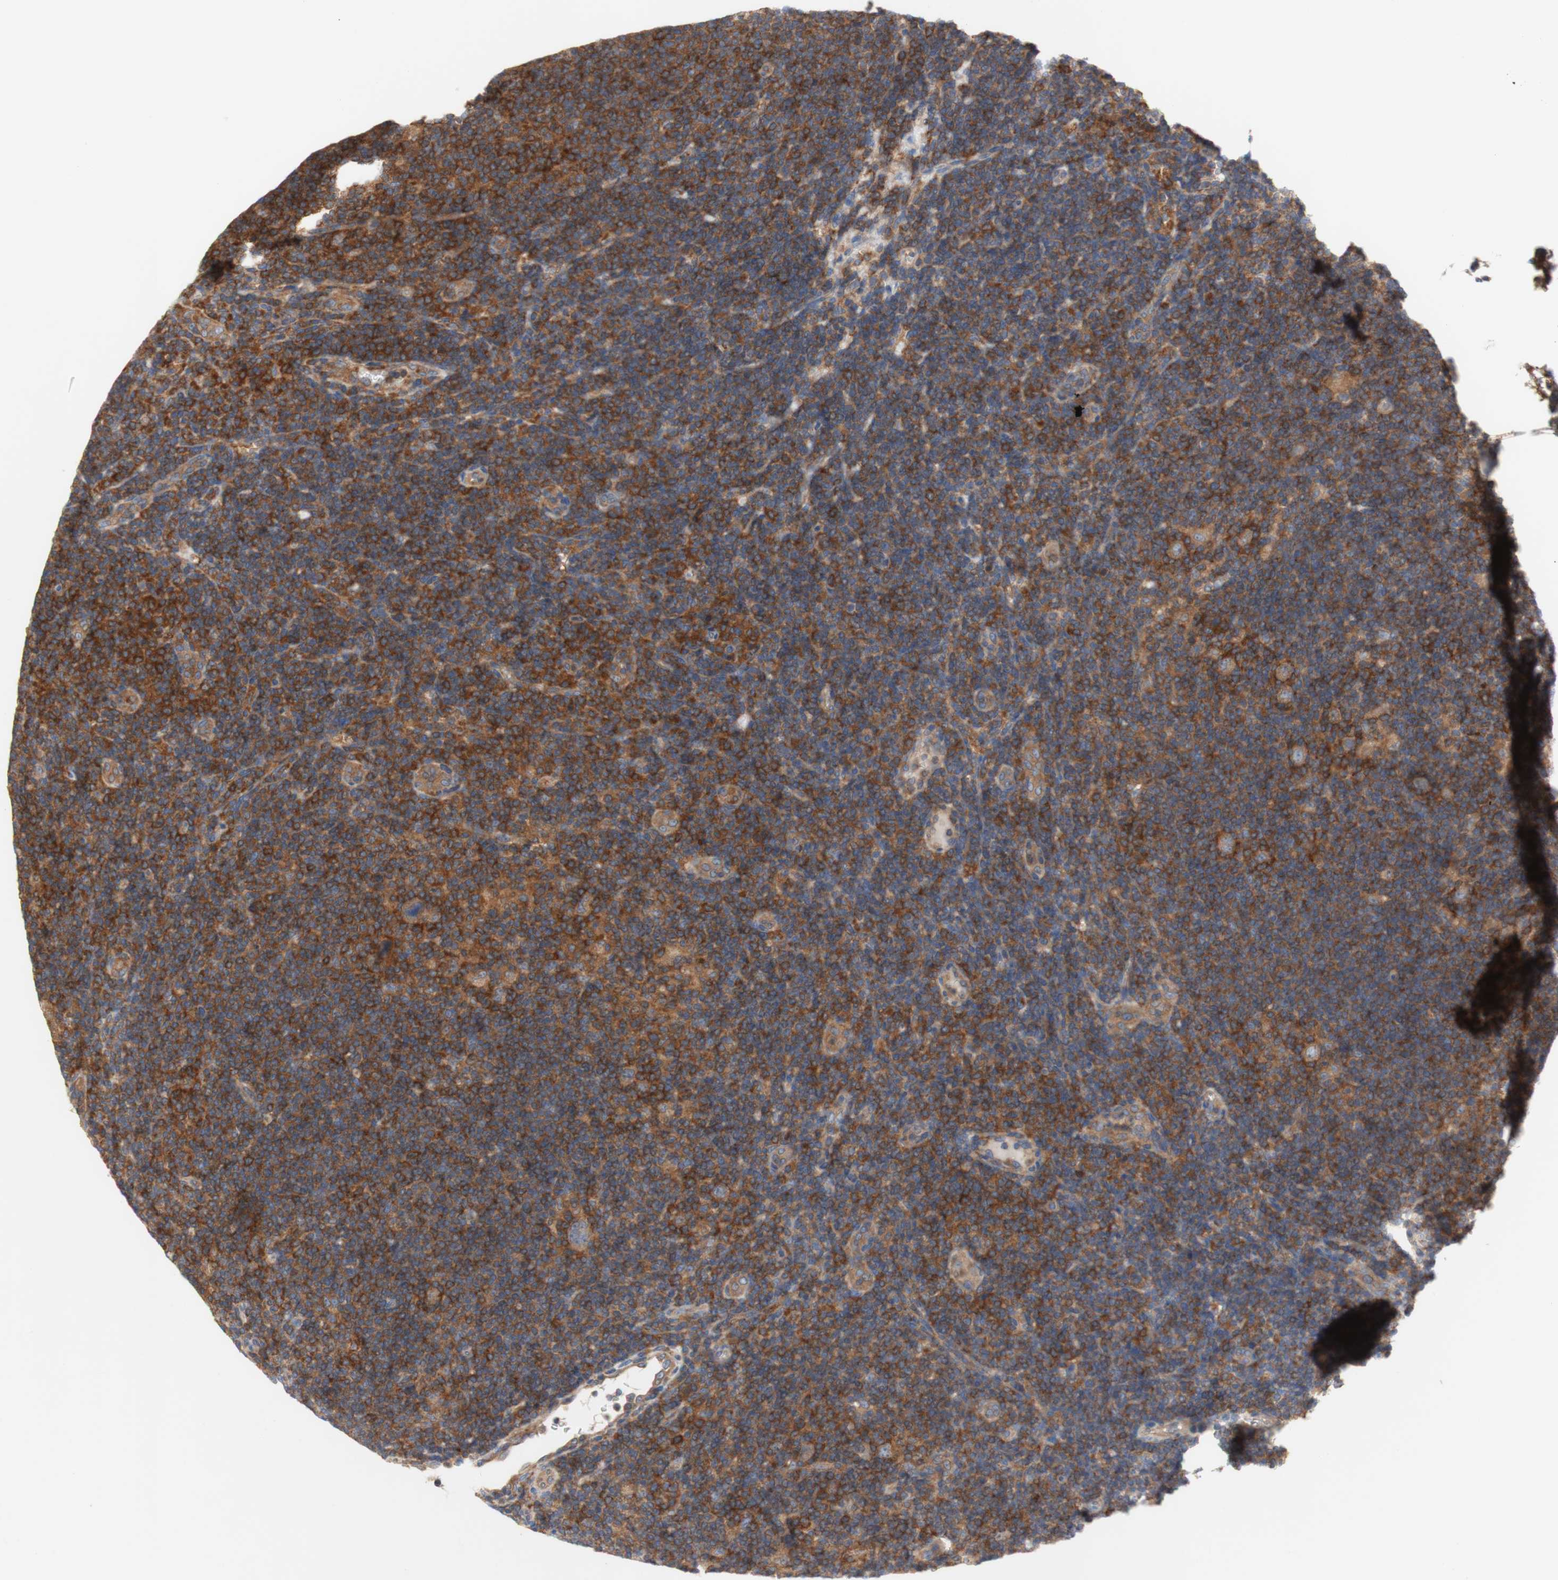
{"staining": {"intensity": "moderate", "quantity": ">75%", "location": "cytoplasmic/membranous"}, "tissue": "lymphoma", "cell_type": "Tumor cells", "image_type": "cancer", "snomed": [{"axis": "morphology", "description": "Hodgkin's disease, NOS"}, {"axis": "topography", "description": "Lymph node"}], "caption": "Human lymphoma stained for a protein (brown) shows moderate cytoplasmic/membranous positive positivity in approximately >75% of tumor cells.", "gene": "IKBKG", "patient": {"sex": "female", "age": 57}}